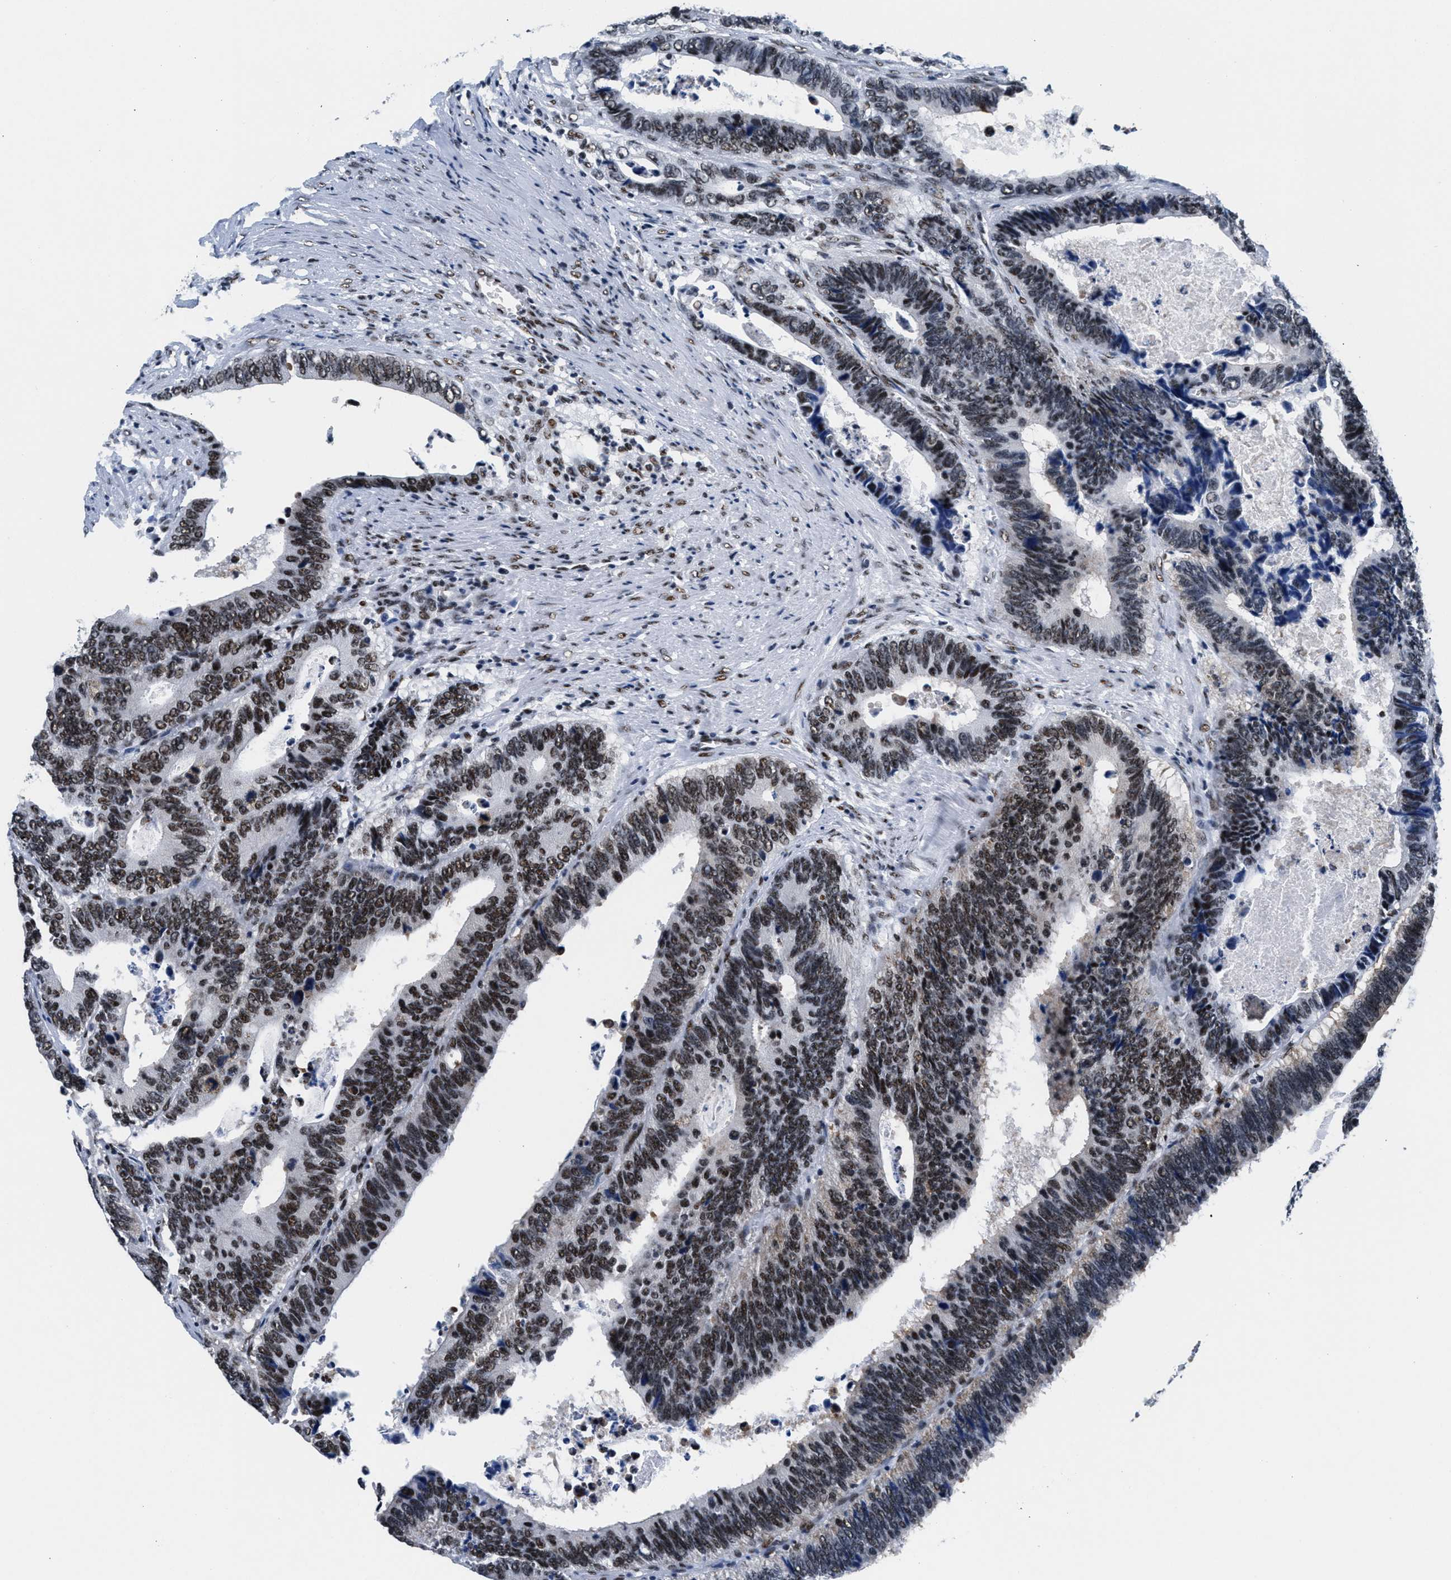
{"staining": {"intensity": "moderate", "quantity": ">75%", "location": "nuclear"}, "tissue": "colorectal cancer", "cell_type": "Tumor cells", "image_type": "cancer", "snomed": [{"axis": "morphology", "description": "Adenocarcinoma, NOS"}, {"axis": "topography", "description": "Colon"}], "caption": "Colorectal cancer stained with a protein marker exhibits moderate staining in tumor cells.", "gene": "RAD50", "patient": {"sex": "male", "age": 72}}